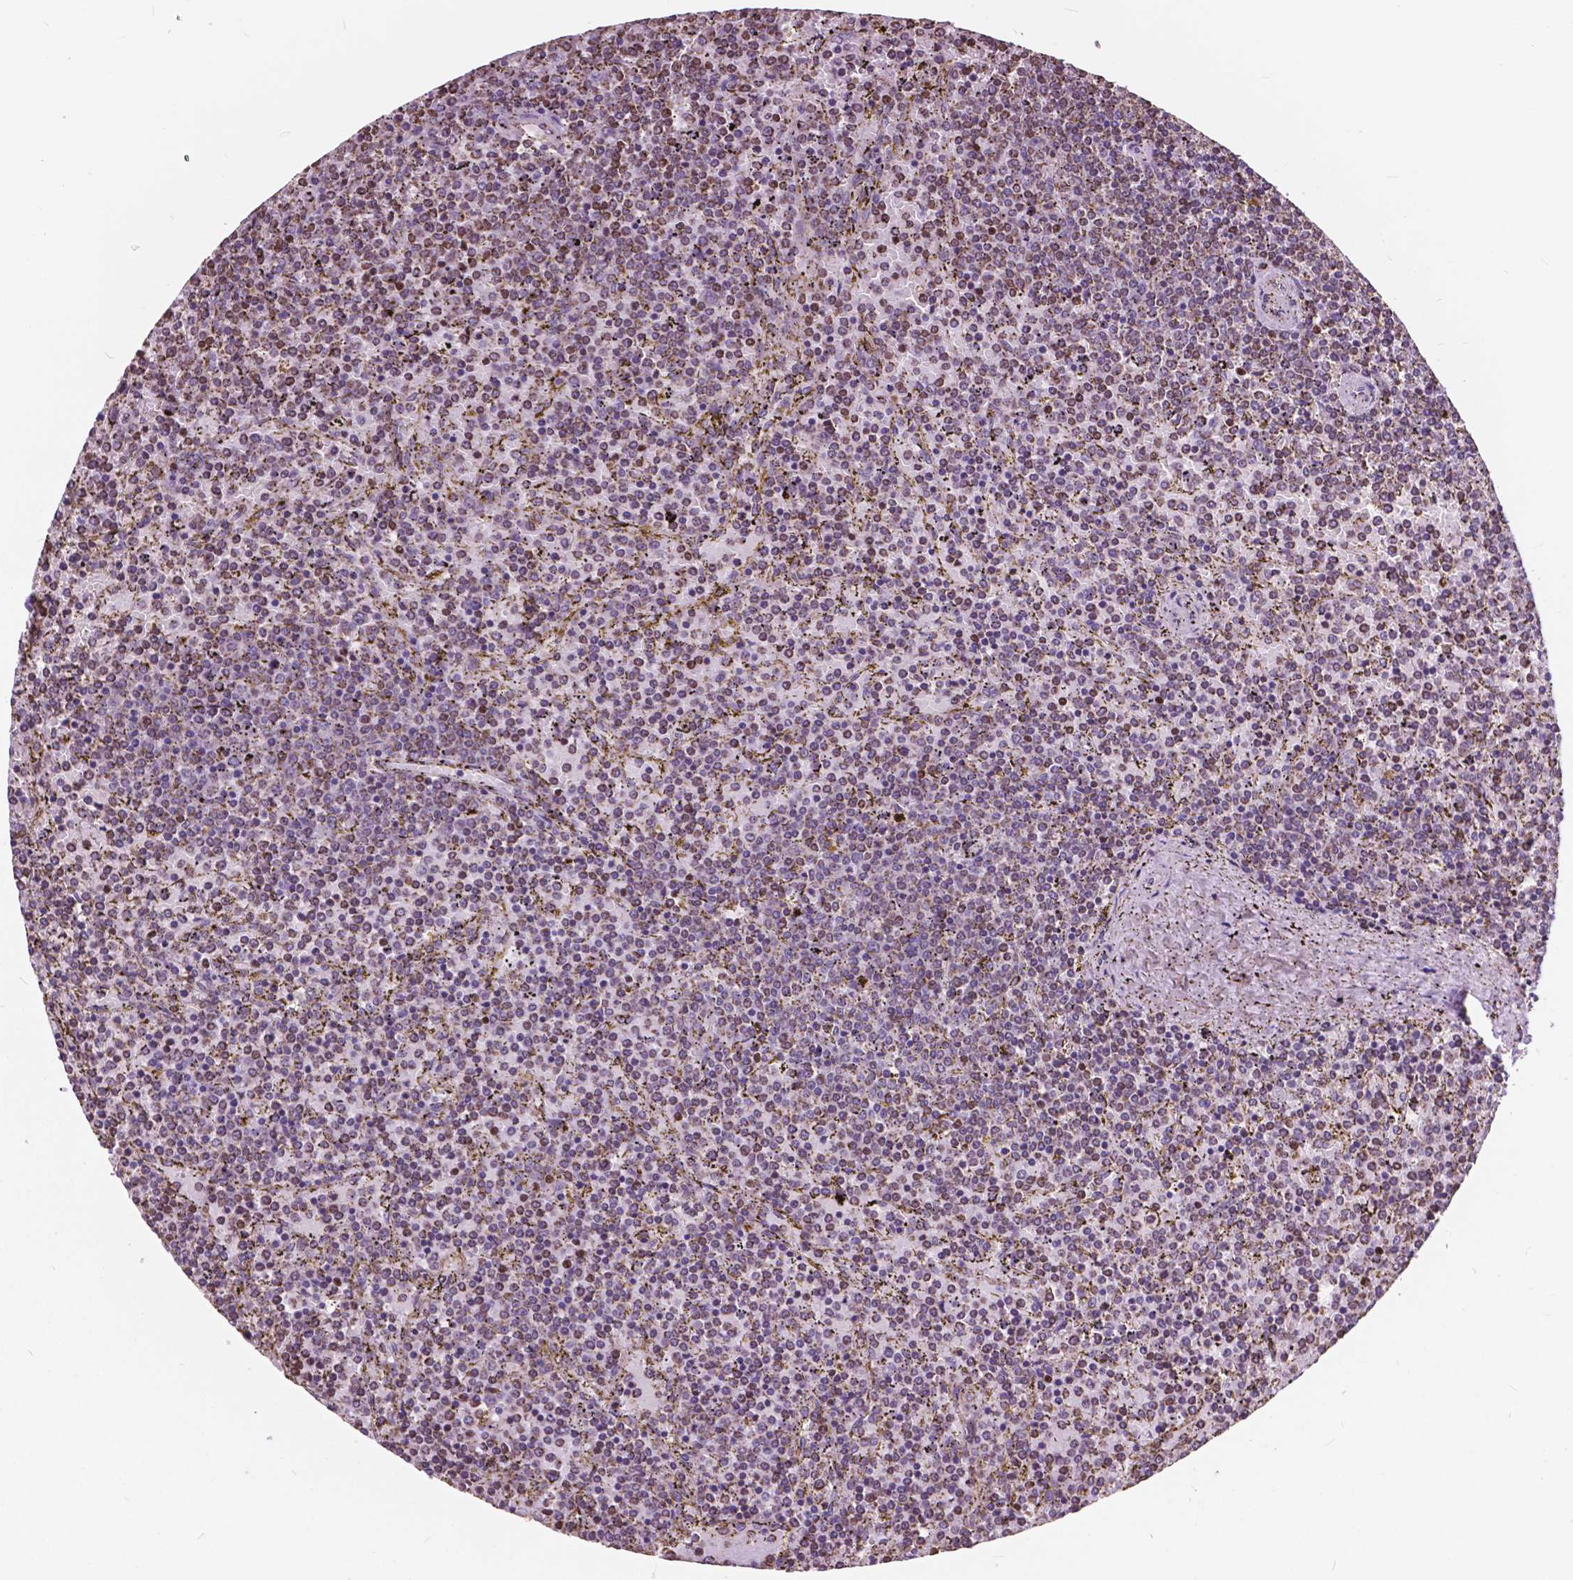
{"staining": {"intensity": "moderate", "quantity": ">75%", "location": "cytoplasmic/membranous"}, "tissue": "lymphoma", "cell_type": "Tumor cells", "image_type": "cancer", "snomed": [{"axis": "morphology", "description": "Malignant lymphoma, non-Hodgkin's type, Low grade"}, {"axis": "topography", "description": "Spleen"}], "caption": "Immunohistochemical staining of malignant lymphoma, non-Hodgkin's type (low-grade) demonstrates medium levels of moderate cytoplasmic/membranous staining in approximately >75% of tumor cells.", "gene": "SCOC", "patient": {"sex": "female", "age": 77}}